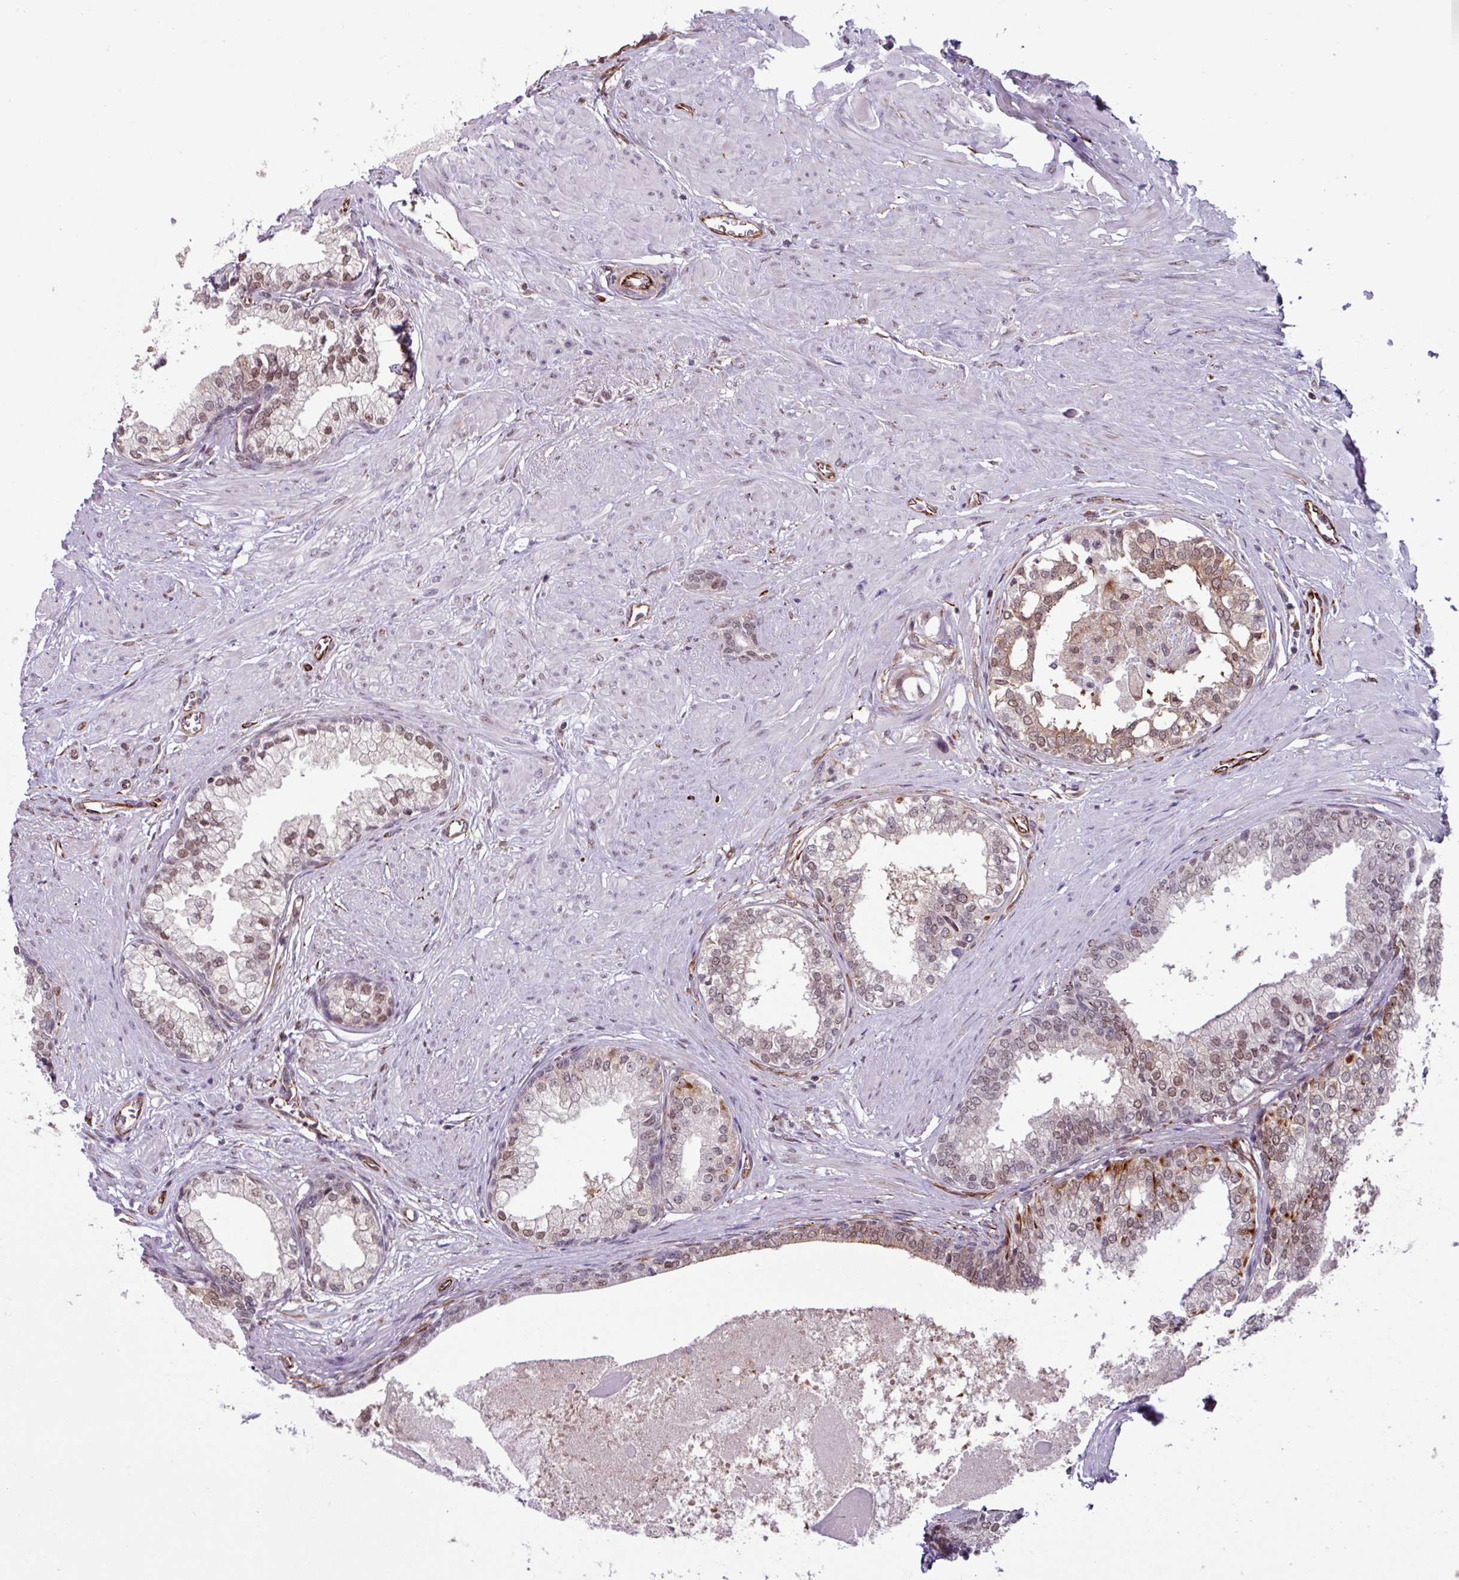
{"staining": {"intensity": "moderate", "quantity": ">75%", "location": "cytoplasmic/membranous,nuclear"}, "tissue": "prostate", "cell_type": "Glandular cells", "image_type": "normal", "snomed": [{"axis": "morphology", "description": "Normal tissue, NOS"}, {"axis": "topography", "description": "Prostate"}], "caption": "Unremarkable prostate demonstrates moderate cytoplasmic/membranous,nuclear positivity in about >75% of glandular cells, visualized by immunohistochemistry.", "gene": "CHD3", "patient": {"sex": "male", "age": 57}}